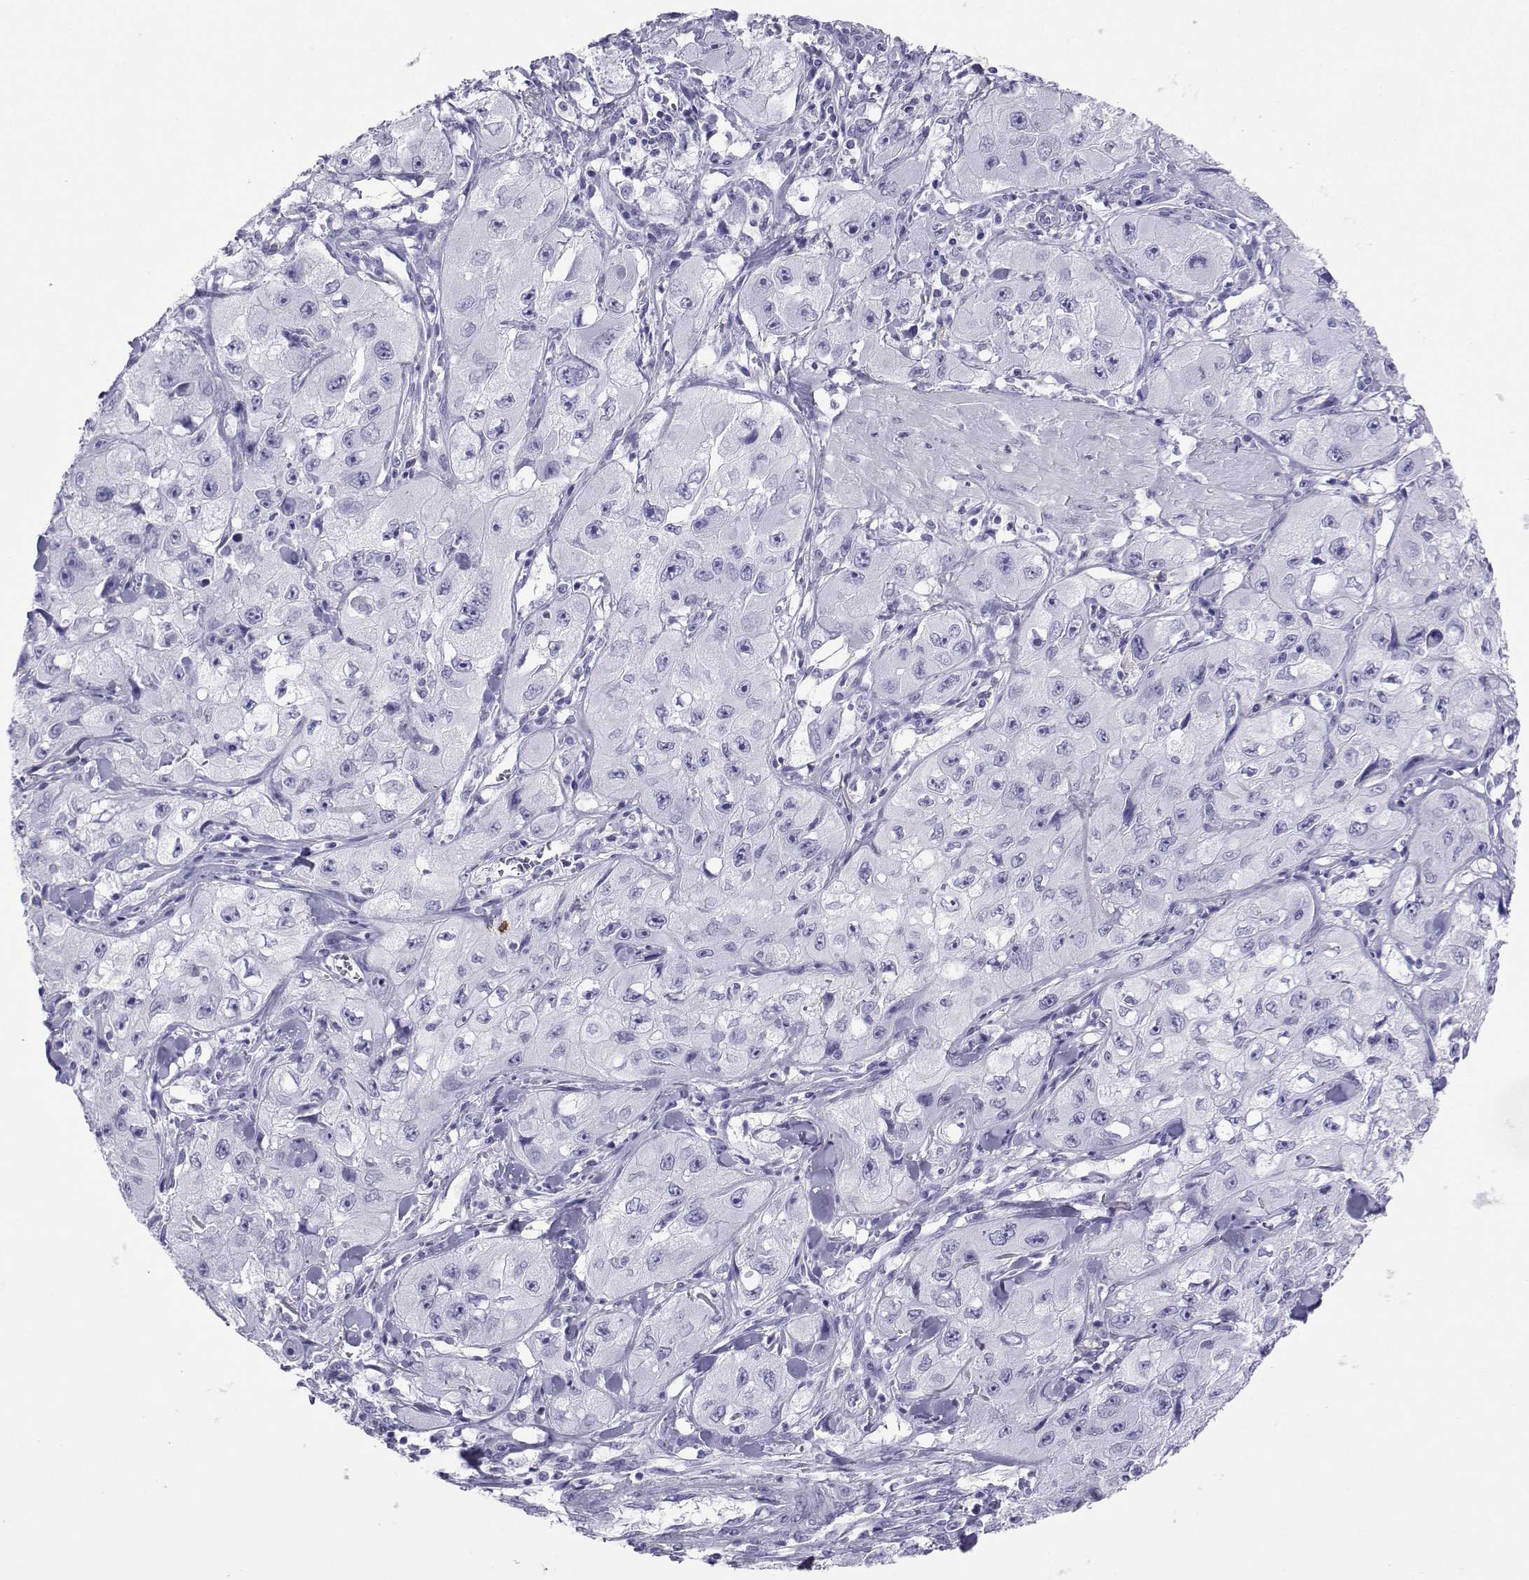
{"staining": {"intensity": "negative", "quantity": "none", "location": "none"}, "tissue": "skin cancer", "cell_type": "Tumor cells", "image_type": "cancer", "snomed": [{"axis": "morphology", "description": "Squamous cell carcinoma, NOS"}, {"axis": "topography", "description": "Skin"}, {"axis": "topography", "description": "Subcutis"}], "caption": "Tumor cells show no significant protein expression in squamous cell carcinoma (skin). Nuclei are stained in blue.", "gene": "LORICRIN", "patient": {"sex": "male", "age": 73}}